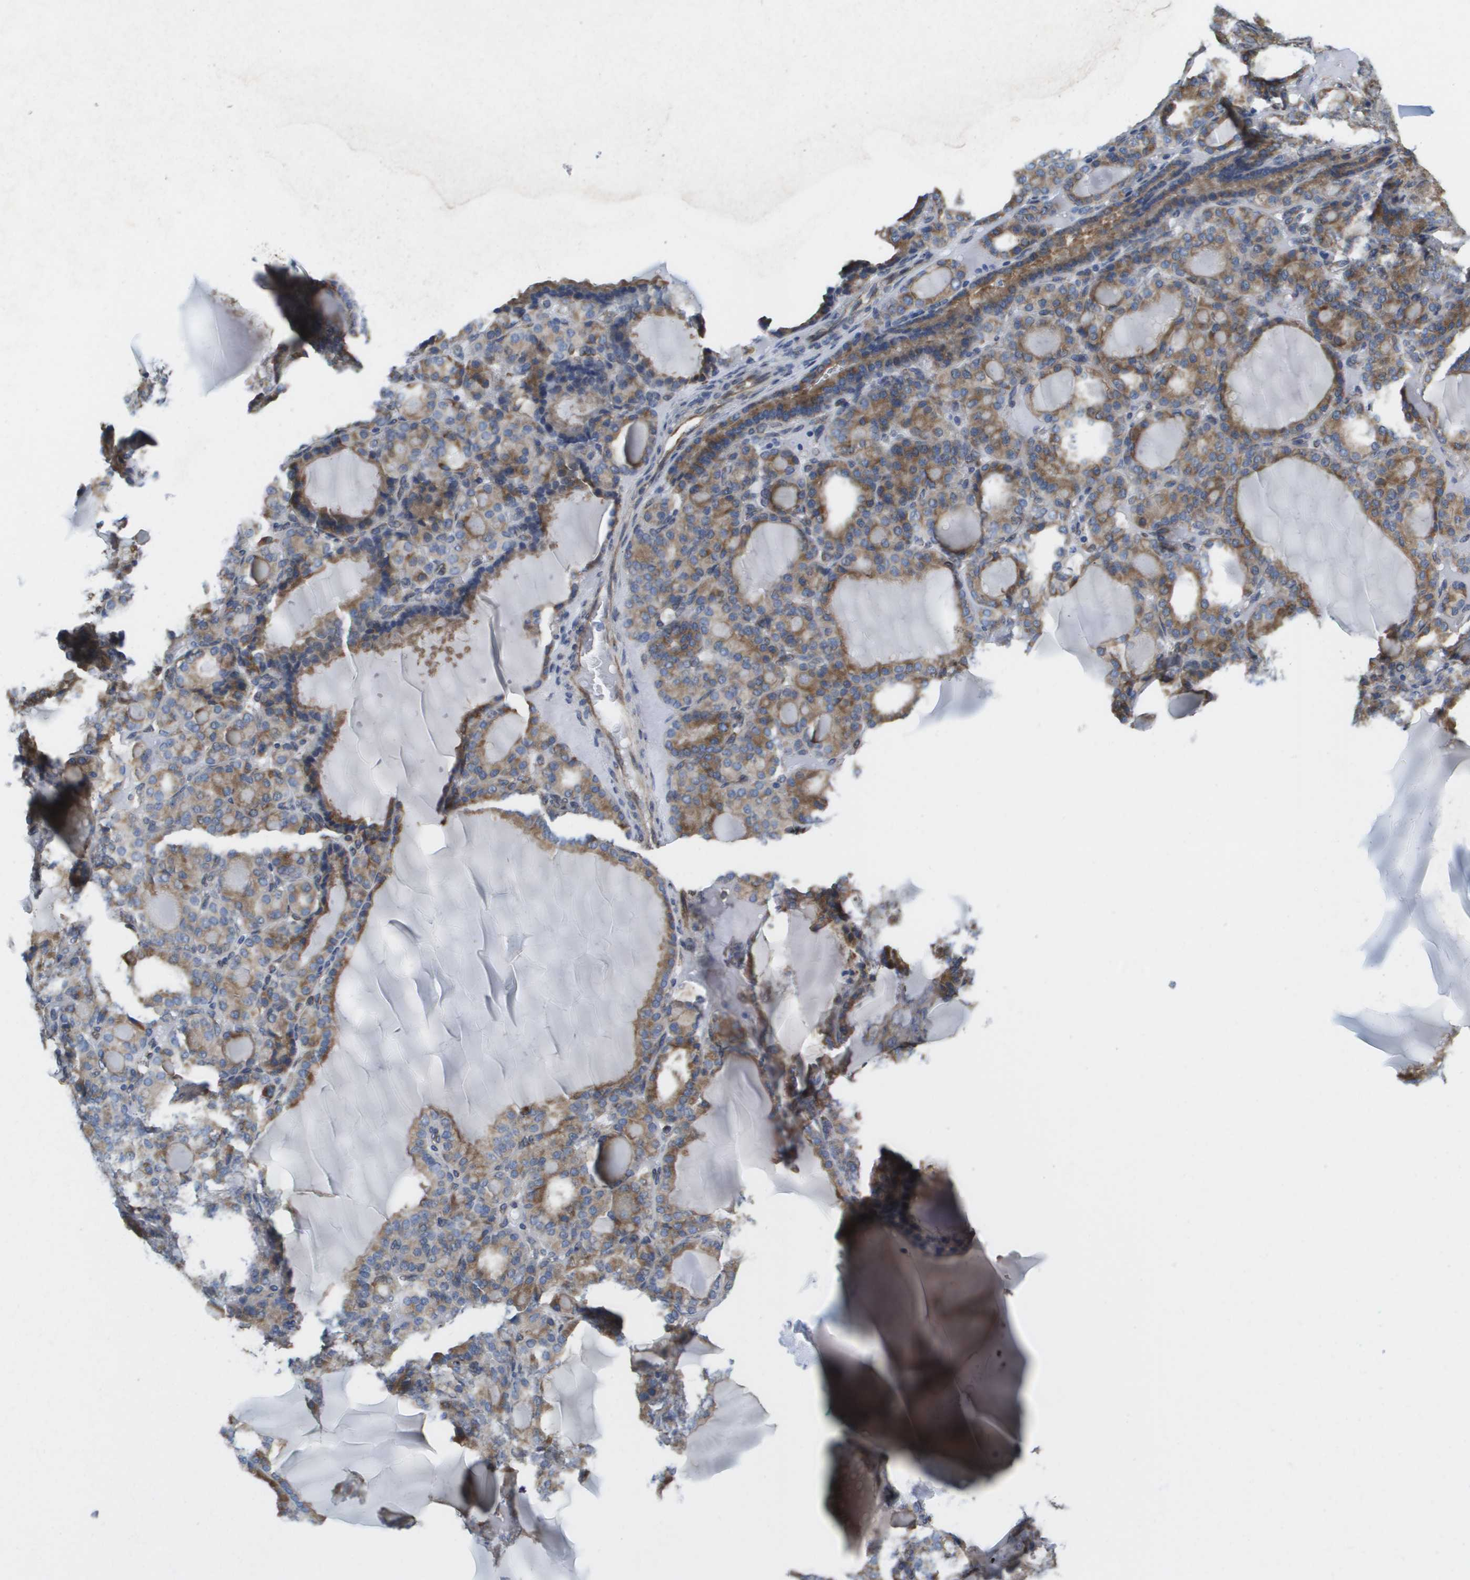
{"staining": {"intensity": "strong", "quantity": ">75%", "location": "cytoplasmic/membranous"}, "tissue": "thyroid gland", "cell_type": "Glandular cells", "image_type": "normal", "snomed": [{"axis": "morphology", "description": "Normal tissue, NOS"}, {"axis": "topography", "description": "Thyroid gland"}], "caption": "Normal thyroid gland shows strong cytoplasmic/membranous expression in about >75% of glandular cells.", "gene": "ST3GAL2", "patient": {"sex": "female", "age": 28}}